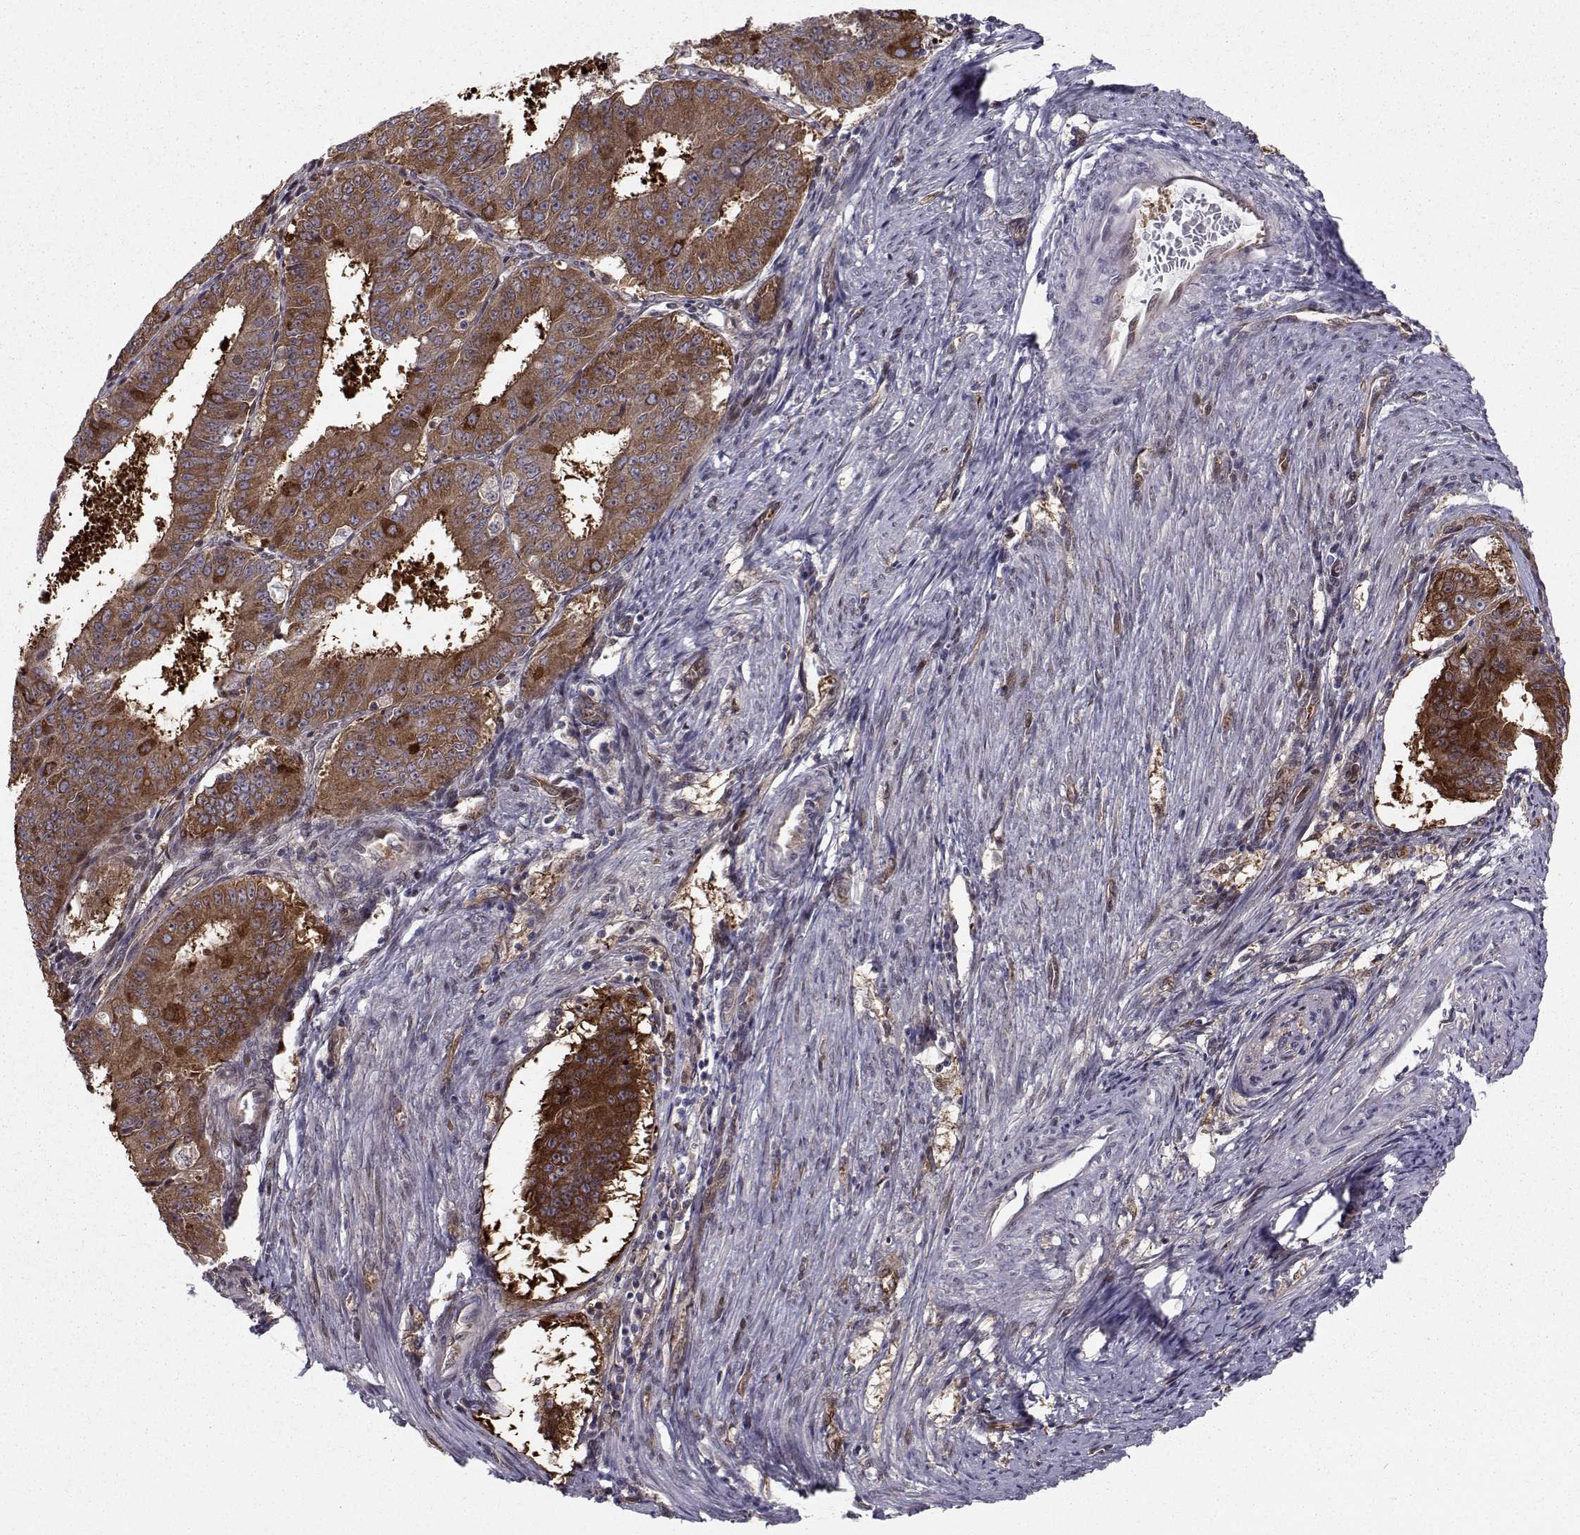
{"staining": {"intensity": "strong", "quantity": "25%-75%", "location": "cytoplasmic/membranous"}, "tissue": "ovarian cancer", "cell_type": "Tumor cells", "image_type": "cancer", "snomed": [{"axis": "morphology", "description": "Carcinoma, endometroid"}, {"axis": "topography", "description": "Ovary"}], "caption": "This micrograph demonstrates endometroid carcinoma (ovarian) stained with IHC to label a protein in brown. The cytoplasmic/membranous of tumor cells show strong positivity for the protein. Nuclei are counter-stained blue.", "gene": "HSP90AB1", "patient": {"sex": "female", "age": 42}}